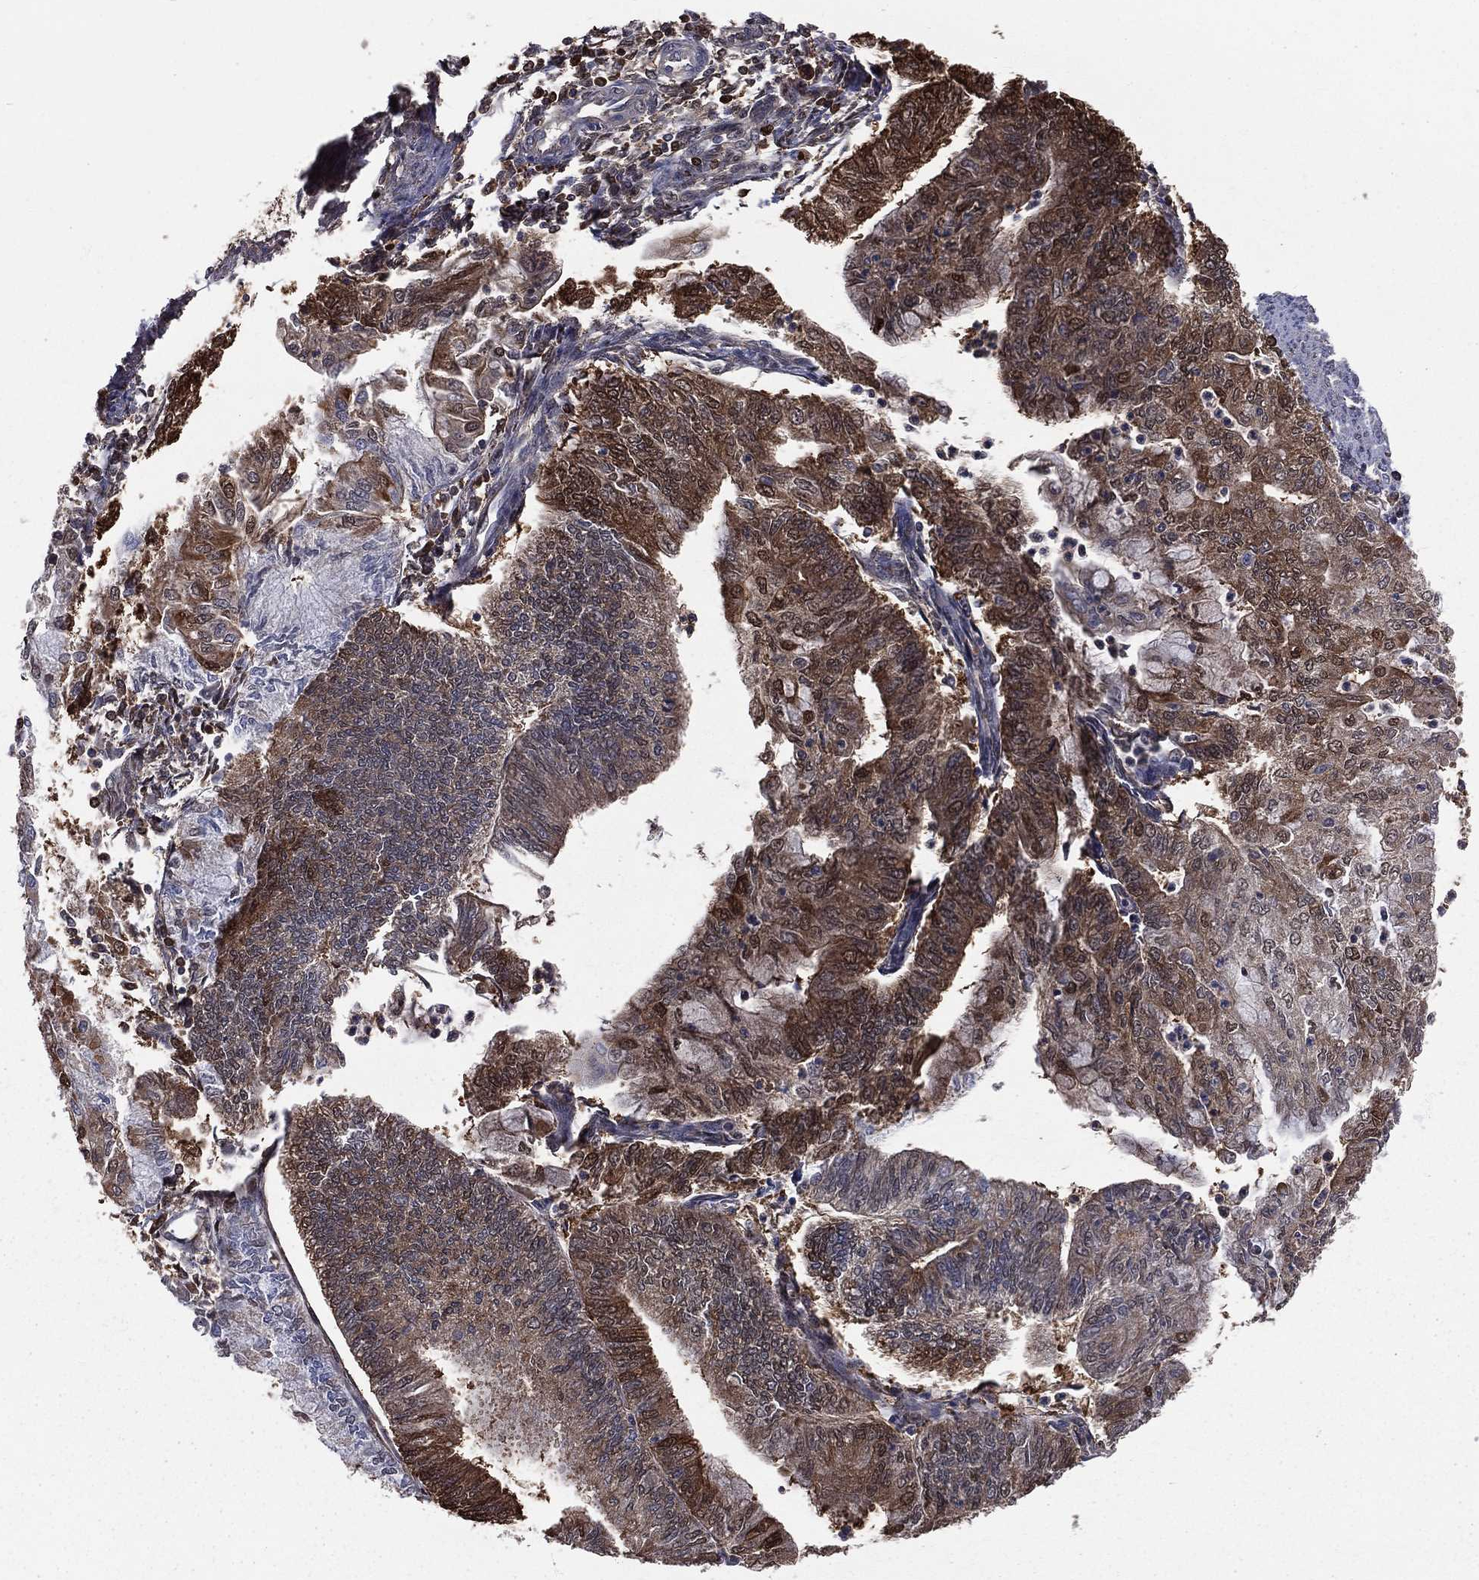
{"staining": {"intensity": "strong", "quantity": "25%-75%", "location": "cytoplasmic/membranous"}, "tissue": "endometrial cancer", "cell_type": "Tumor cells", "image_type": "cancer", "snomed": [{"axis": "morphology", "description": "Adenocarcinoma, NOS"}, {"axis": "topography", "description": "Endometrium"}], "caption": "Immunohistochemistry (IHC) of human endometrial cancer shows high levels of strong cytoplasmic/membranous staining in about 25%-75% of tumor cells. Using DAB (3,3'-diaminobenzidine) (brown) and hematoxylin (blue) stains, captured at high magnification using brightfield microscopy.", "gene": "TBC1D2", "patient": {"sex": "female", "age": 59}}